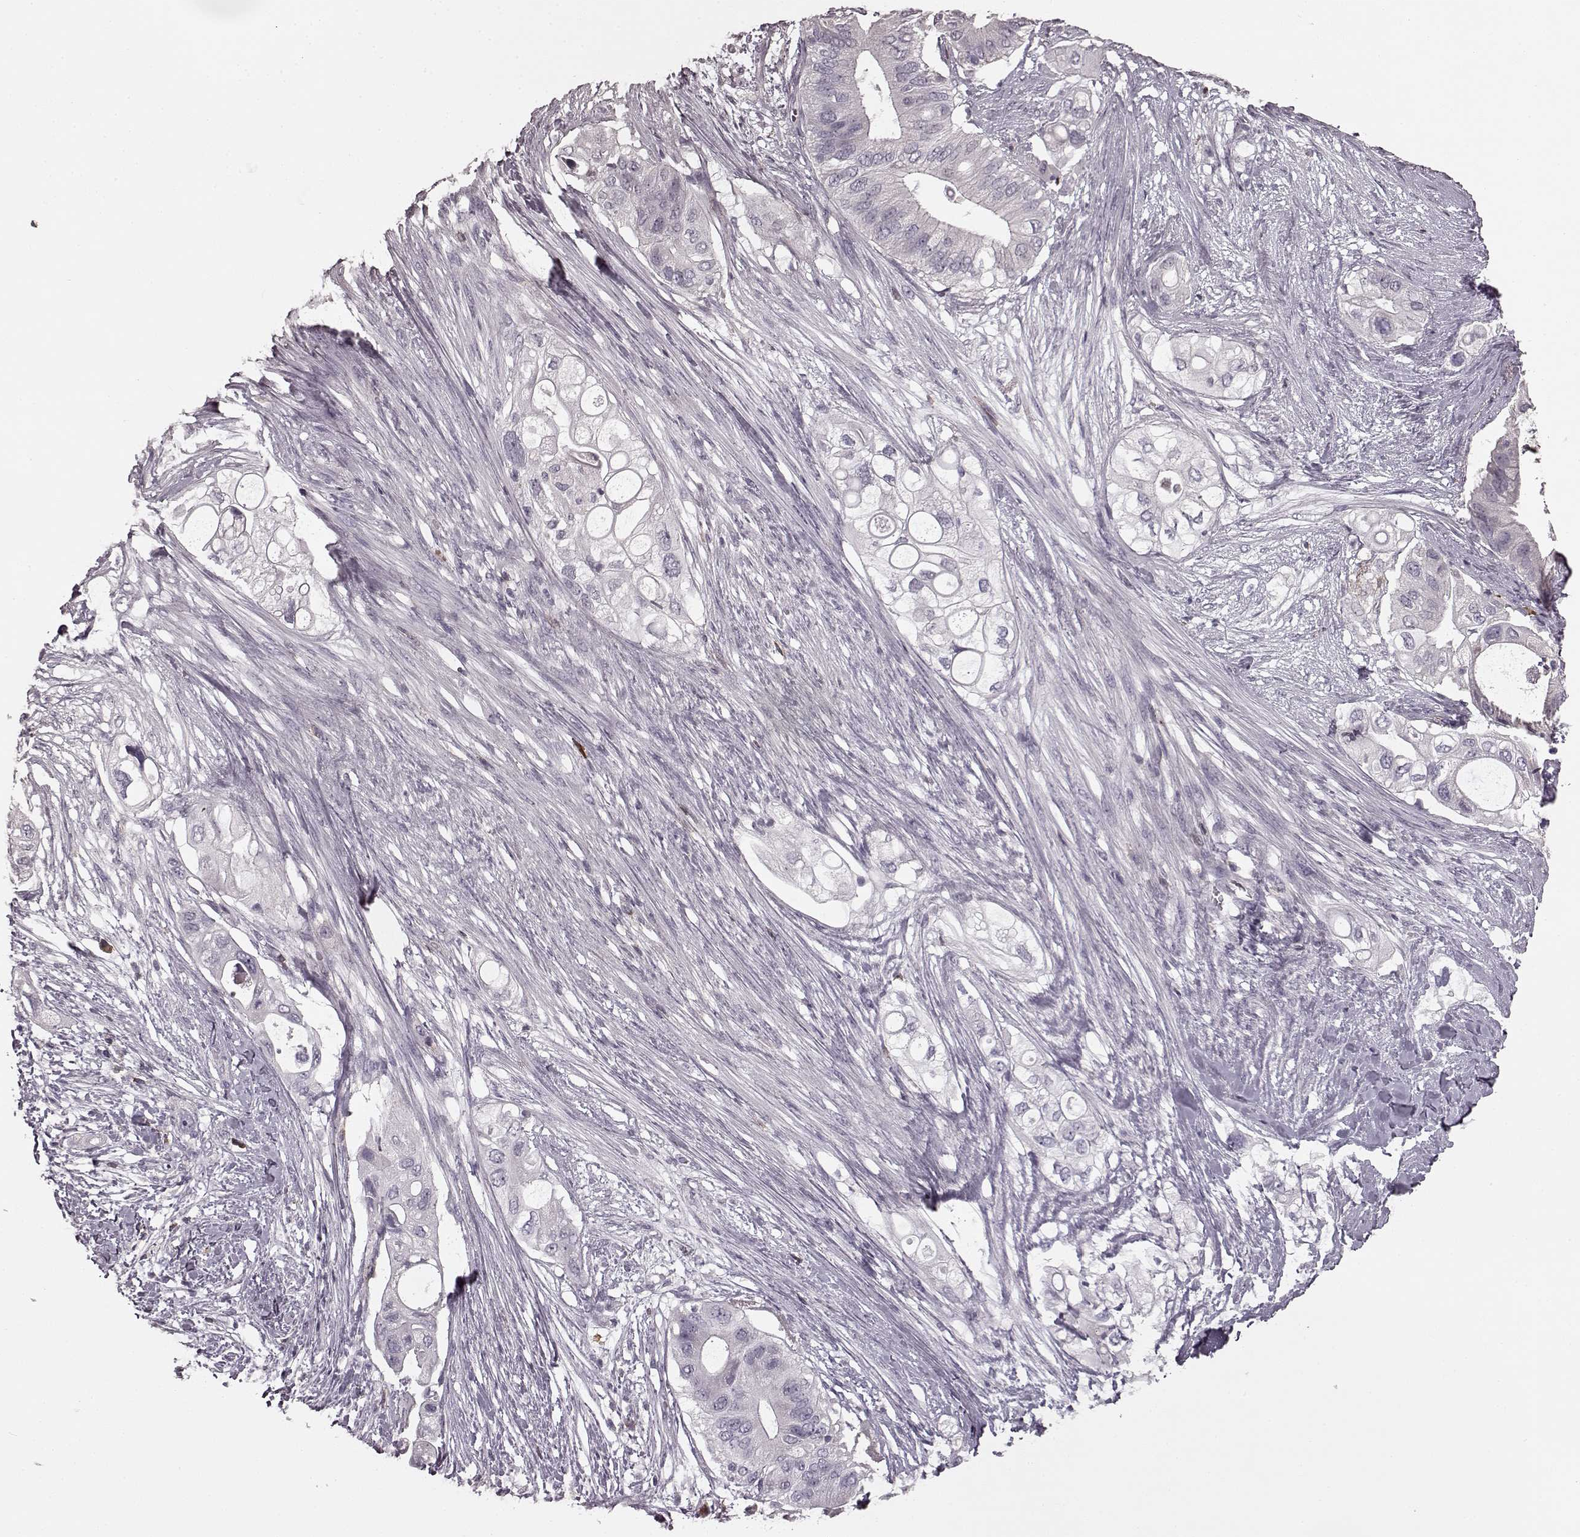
{"staining": {"intensity": "negative", "quantity": "none", "location": "none"}, "tissue": "pancreatic cancer", "cell_type": "Tumor cells", "image_type": "cancer", "snomed": [{"axis": "morphology", "description": "Adenocarcinoma, NOS"}, {"axis": "topography", "description": "Pancreas"}], "caption": "A micrograph of human pancreatic cancer (adenocarcinoma) is negative for staining in tumor cells. (DAB immunohistochemistry, high magnification).", "gene": "CD28", "patient": {"sex": "female", "age": 72}}